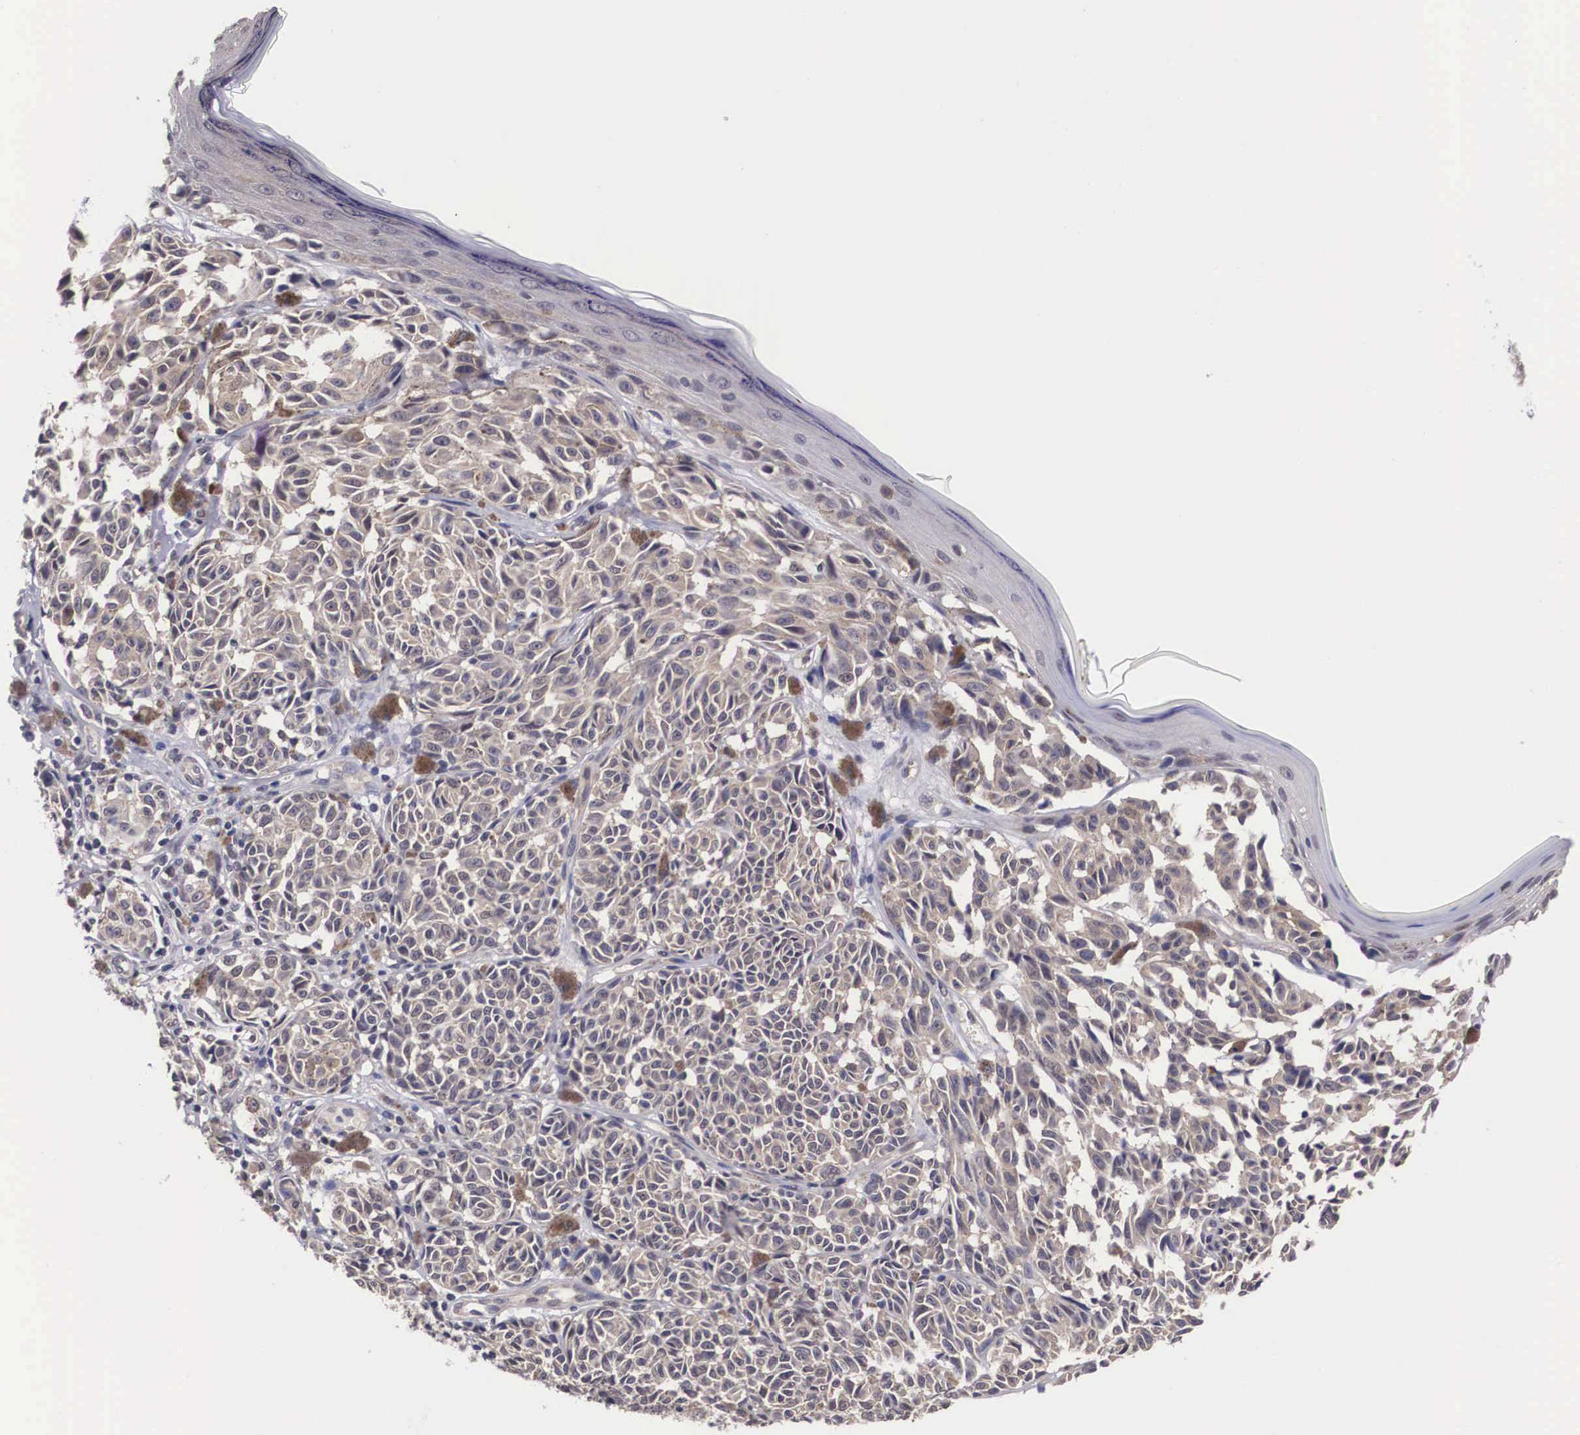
{"staining": {"intensity": "weak", "quantity": "25%-75%", "location": "cytoplasmic/membranous"}, "tissue": "melanoma", "cell_type": "Tumor cells", "image_type": "cancer", "snomed": [{"axis": "morphology", "description": "Malignant melanoma, NOS"}, {"axis": "topography", "description": "Skin"}], "caption": "Immunohistochemistry (IHC) image of neoplastic tissue: human malignant melanoma stained using immunohistochemistry (IHC) reveals low levels of weak protein expression localized specifically in the cytoplasmic/membranous of tumor cells, appearing as a cytoplasmic/membranous brown color.", "gene": "OTX2", "patient": {"sex": "male", "age": 49}}